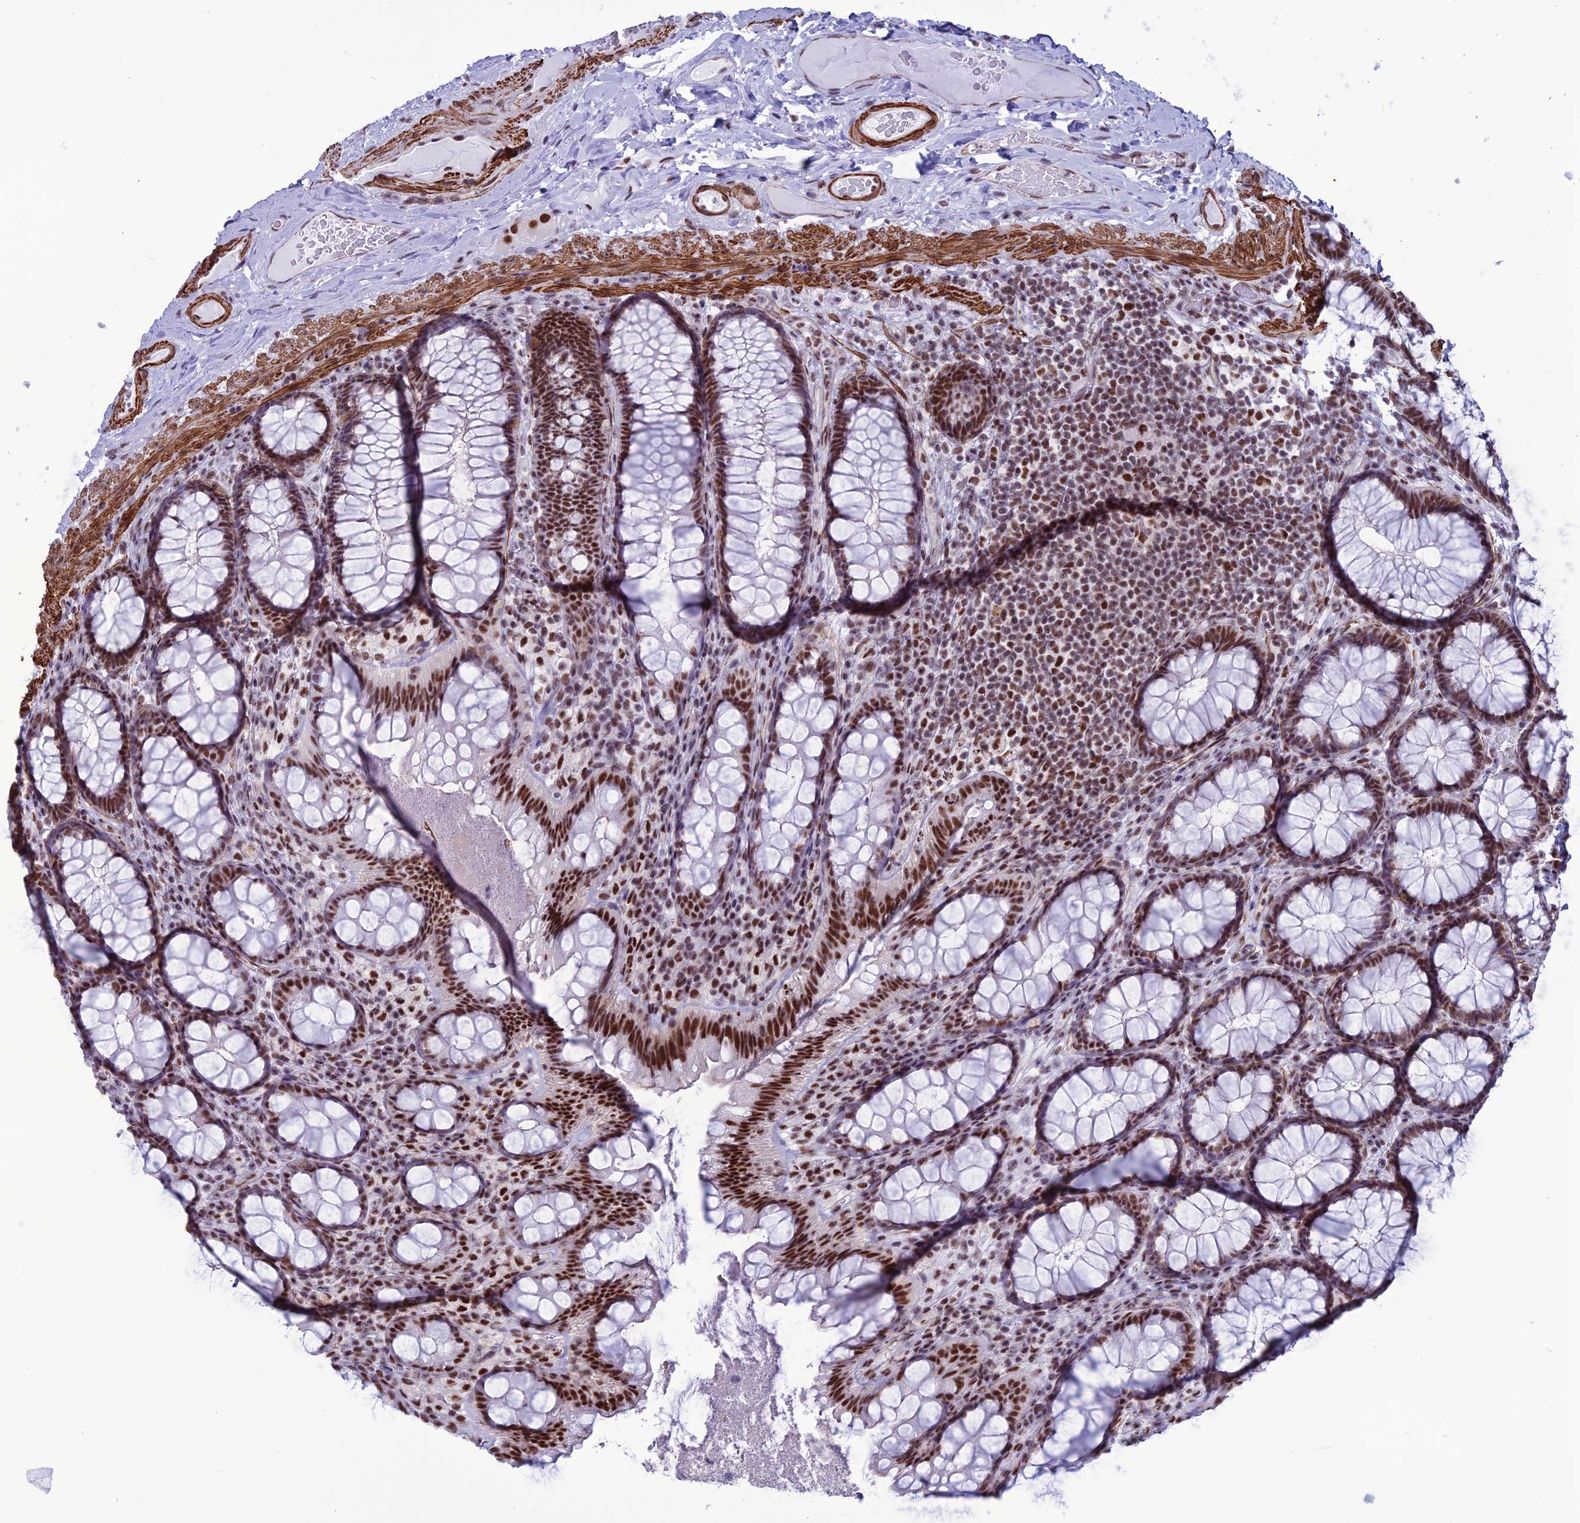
{"staining": {"intensity": "strong", "quantity": ">75%", "location": "nuclear"}, "tissue": "rectum", "cell_type": "Glandular cells", "image_type": "normal", "snomed": [{"axis": "morphology", "description": "Normal tissue, NOS"}, {"axis": "topography", "description": "Rectum"}], "caption": "IHC histopathology image of normal rectum: rectum stained using IHC displays high levels of strong protein expression localized specifically in the nuclear of glandular cells, appearing as a nuclear brown color.", "gene": "U2AF1", "patient": {"sex": "male", "age": 83}}